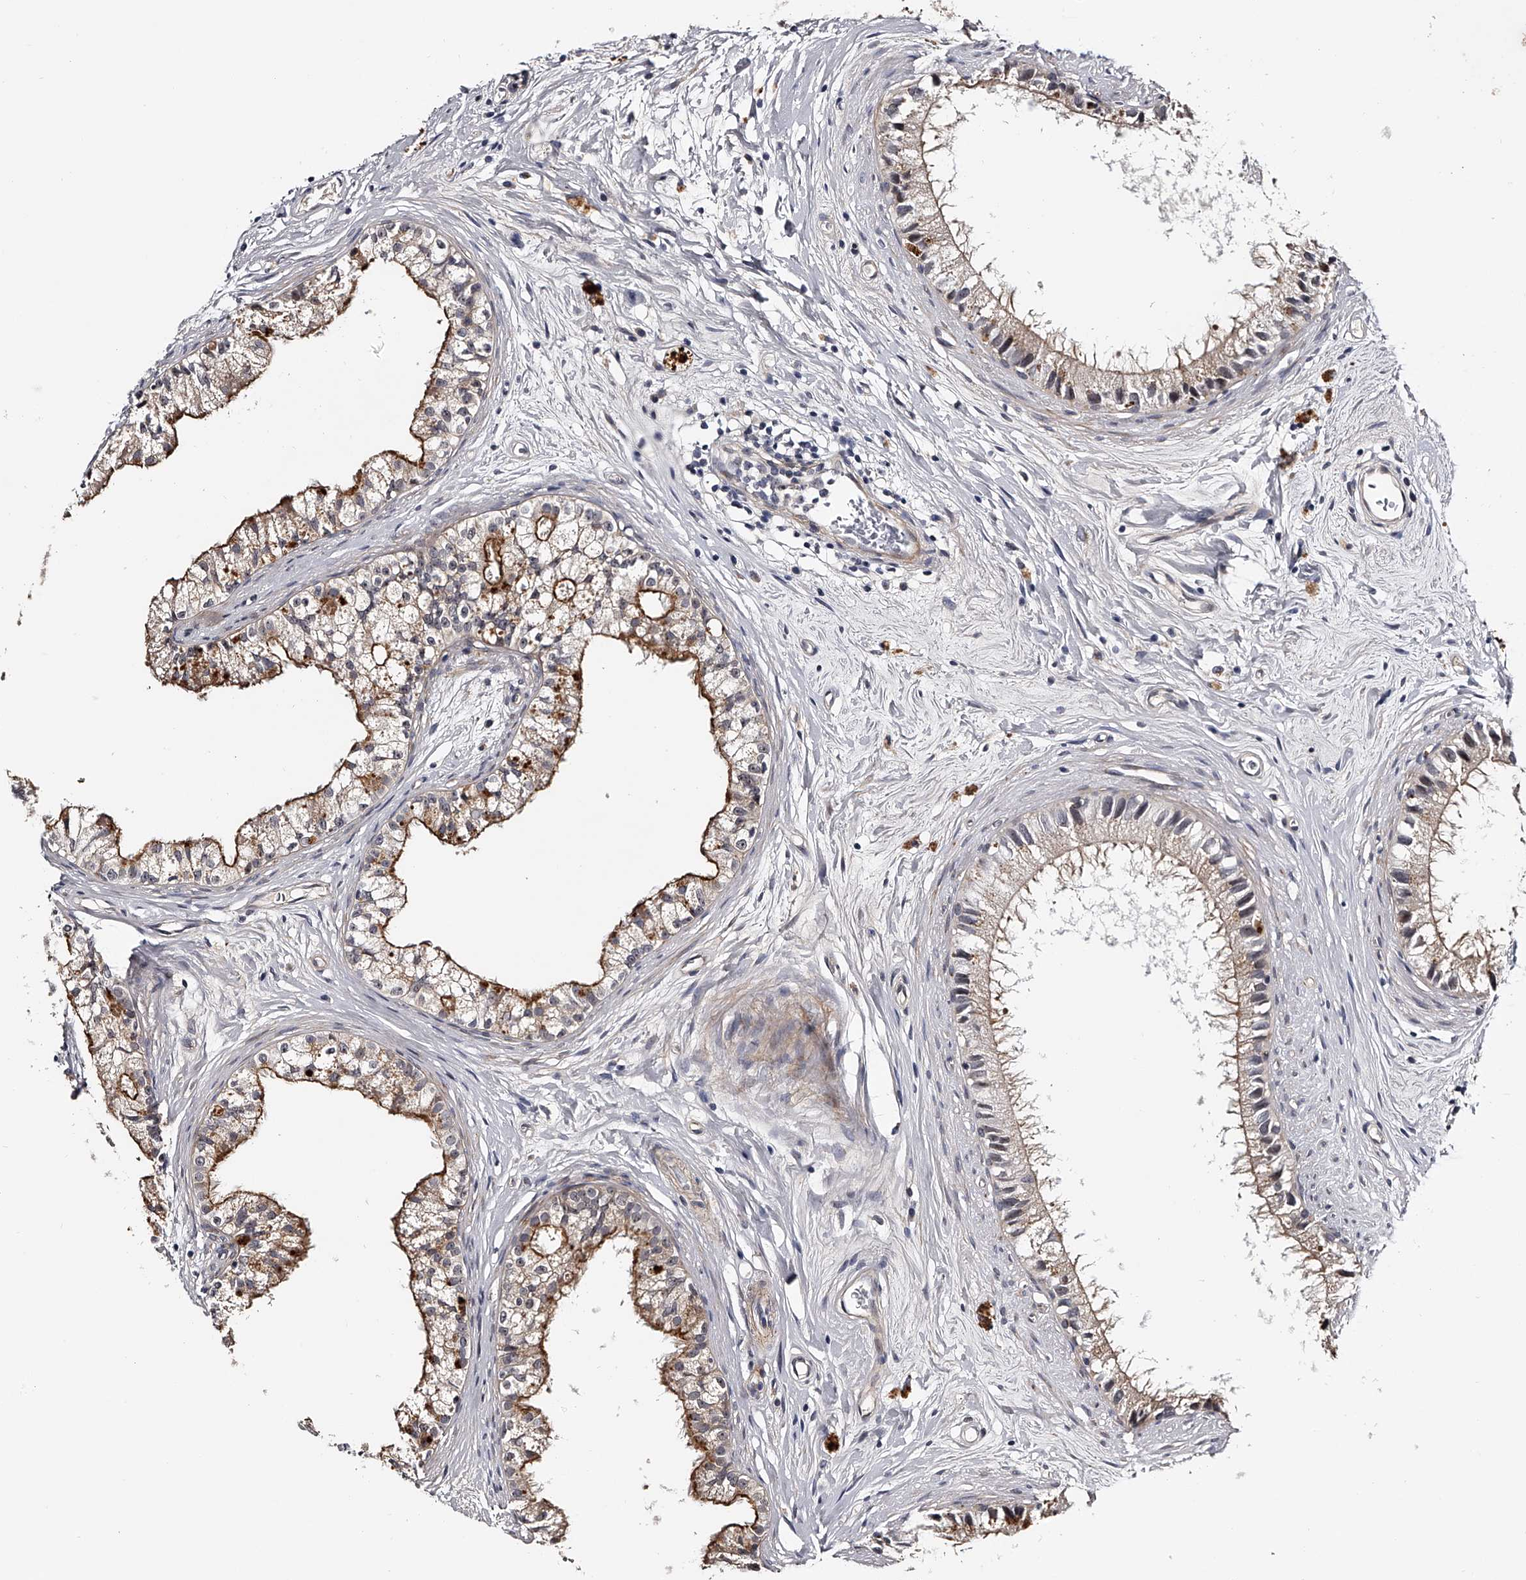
{"staining": {"intensity": "moderate", "quantity": "<25%", "location": "cytoplasmic/membranous"}, "tissue": "epididymis", "cell_type": "Glandular cells", "image_type": "normal", "snomed": [{"axis": "morphology", "description": "Normal tissue, NOS"}, {"axis": "topography", "description": "Epididymis"}], "caption": "Immunohistochemistry (IHC) staining of unremarkable epididymis, which displays low levels of moderate cytoplasmic/membranous expression in about <25% of glandular cells indicating moderate cytoplasmic/membranous protein staining. The staining was performed using DAB (3,3'-diaminobenzidine) (brown) for protein detection and nuclei were counterstained in hematoxylin (blue).", "gene": "MDN1", "patient": {"sex": "male", "age": 80}}